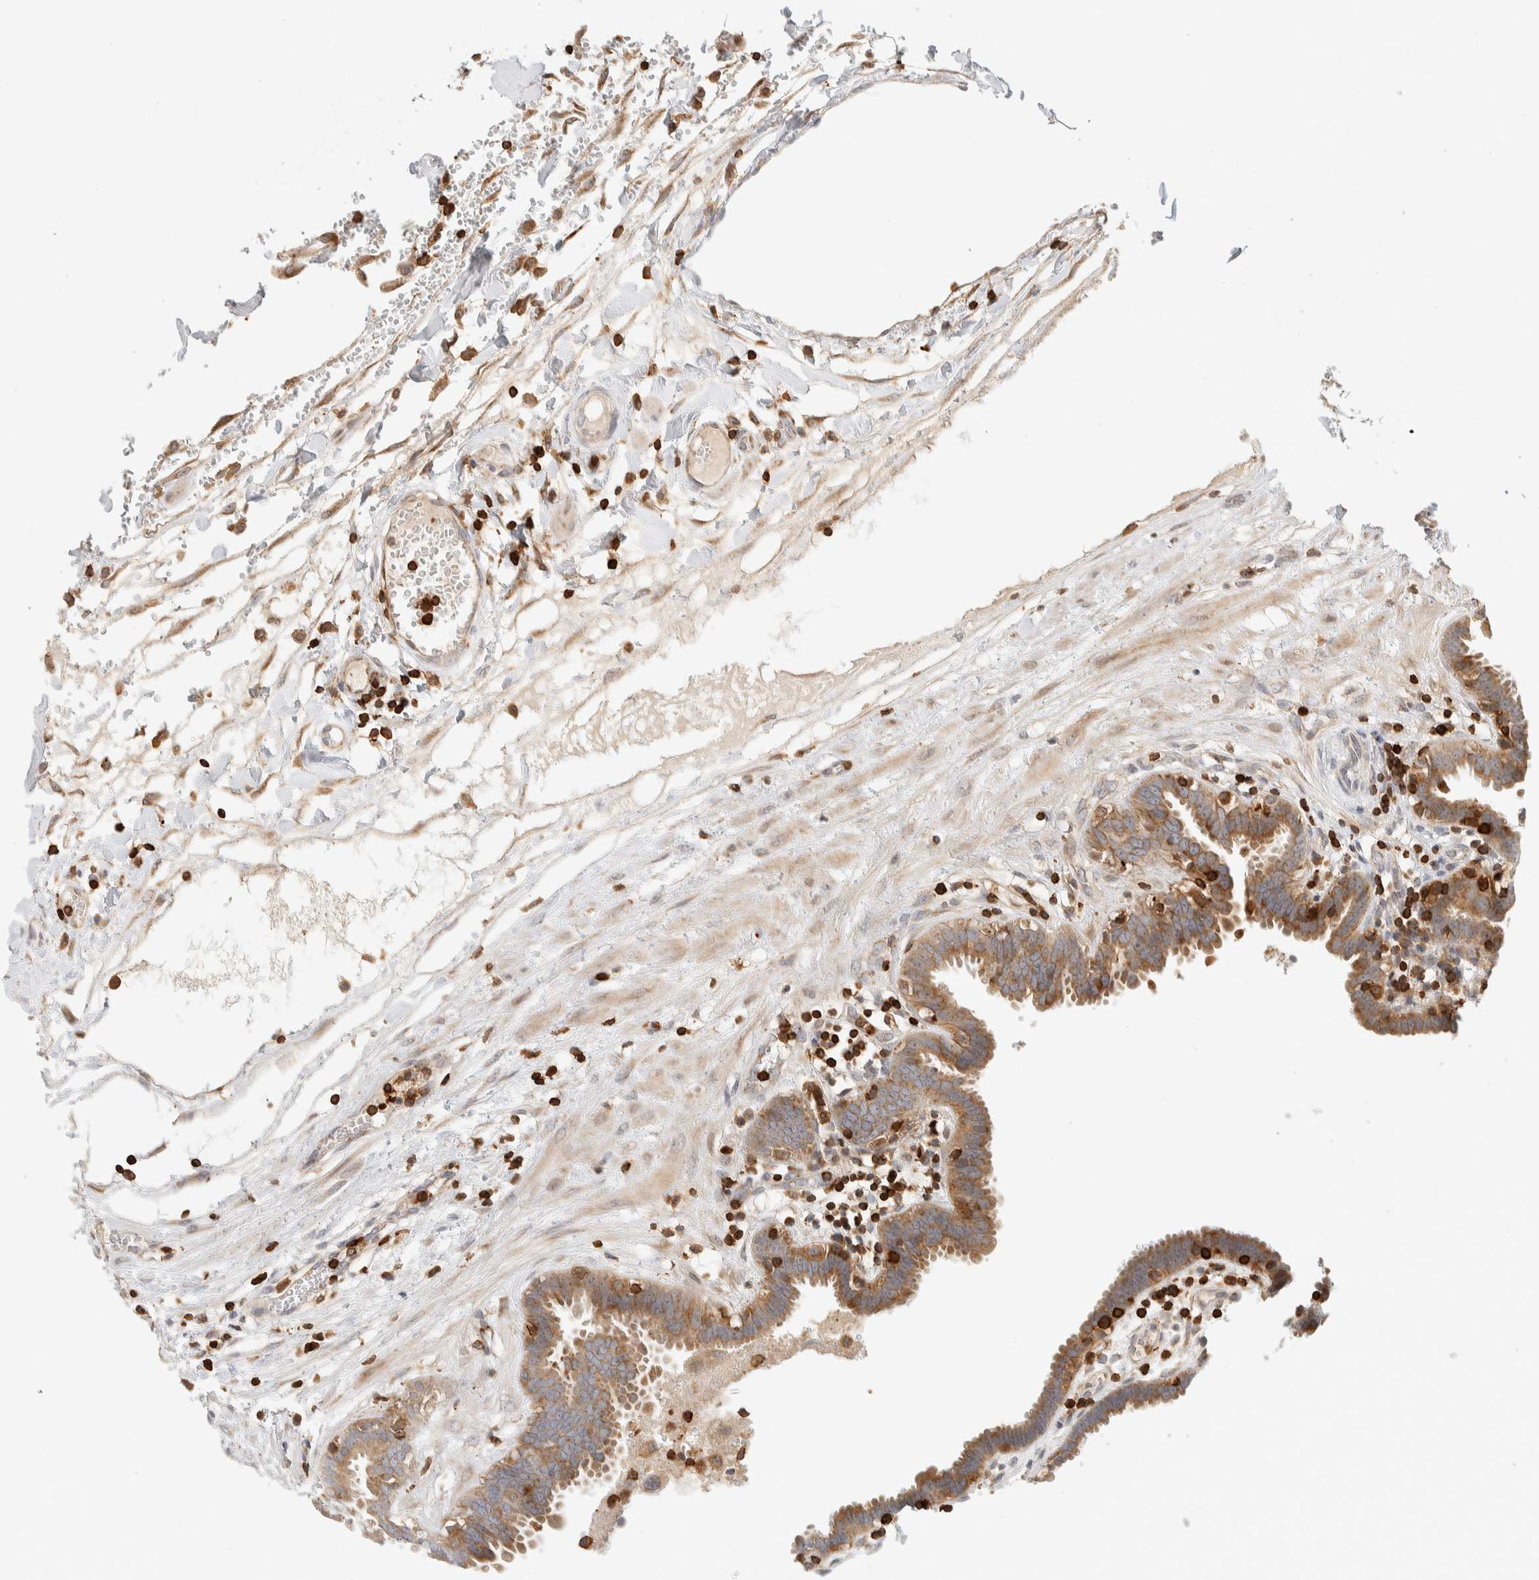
{"staining": {"intensity": "strong", "quantity": ">75%", "location": "cytoplasmic/membranous"}, "tissue": "fallopian tube", "cell_type": "Glandular cells", "image_type": "normal", "snomed": [{"axis": "morphology", "description": "Normal tissue, NOS"}, {"axis": "topography", "description": "Fallopian tube"}, {"axis": "topography", "description": "Placenta"}], "caption": "Human fallopian tube stained for a protein (brown) reveals strong cytoplasmic/membranous positive staining in approximately >75% of glandular cells.", "gene": "RUNDC1", "patient": {"sex": "female", "age": 32}}